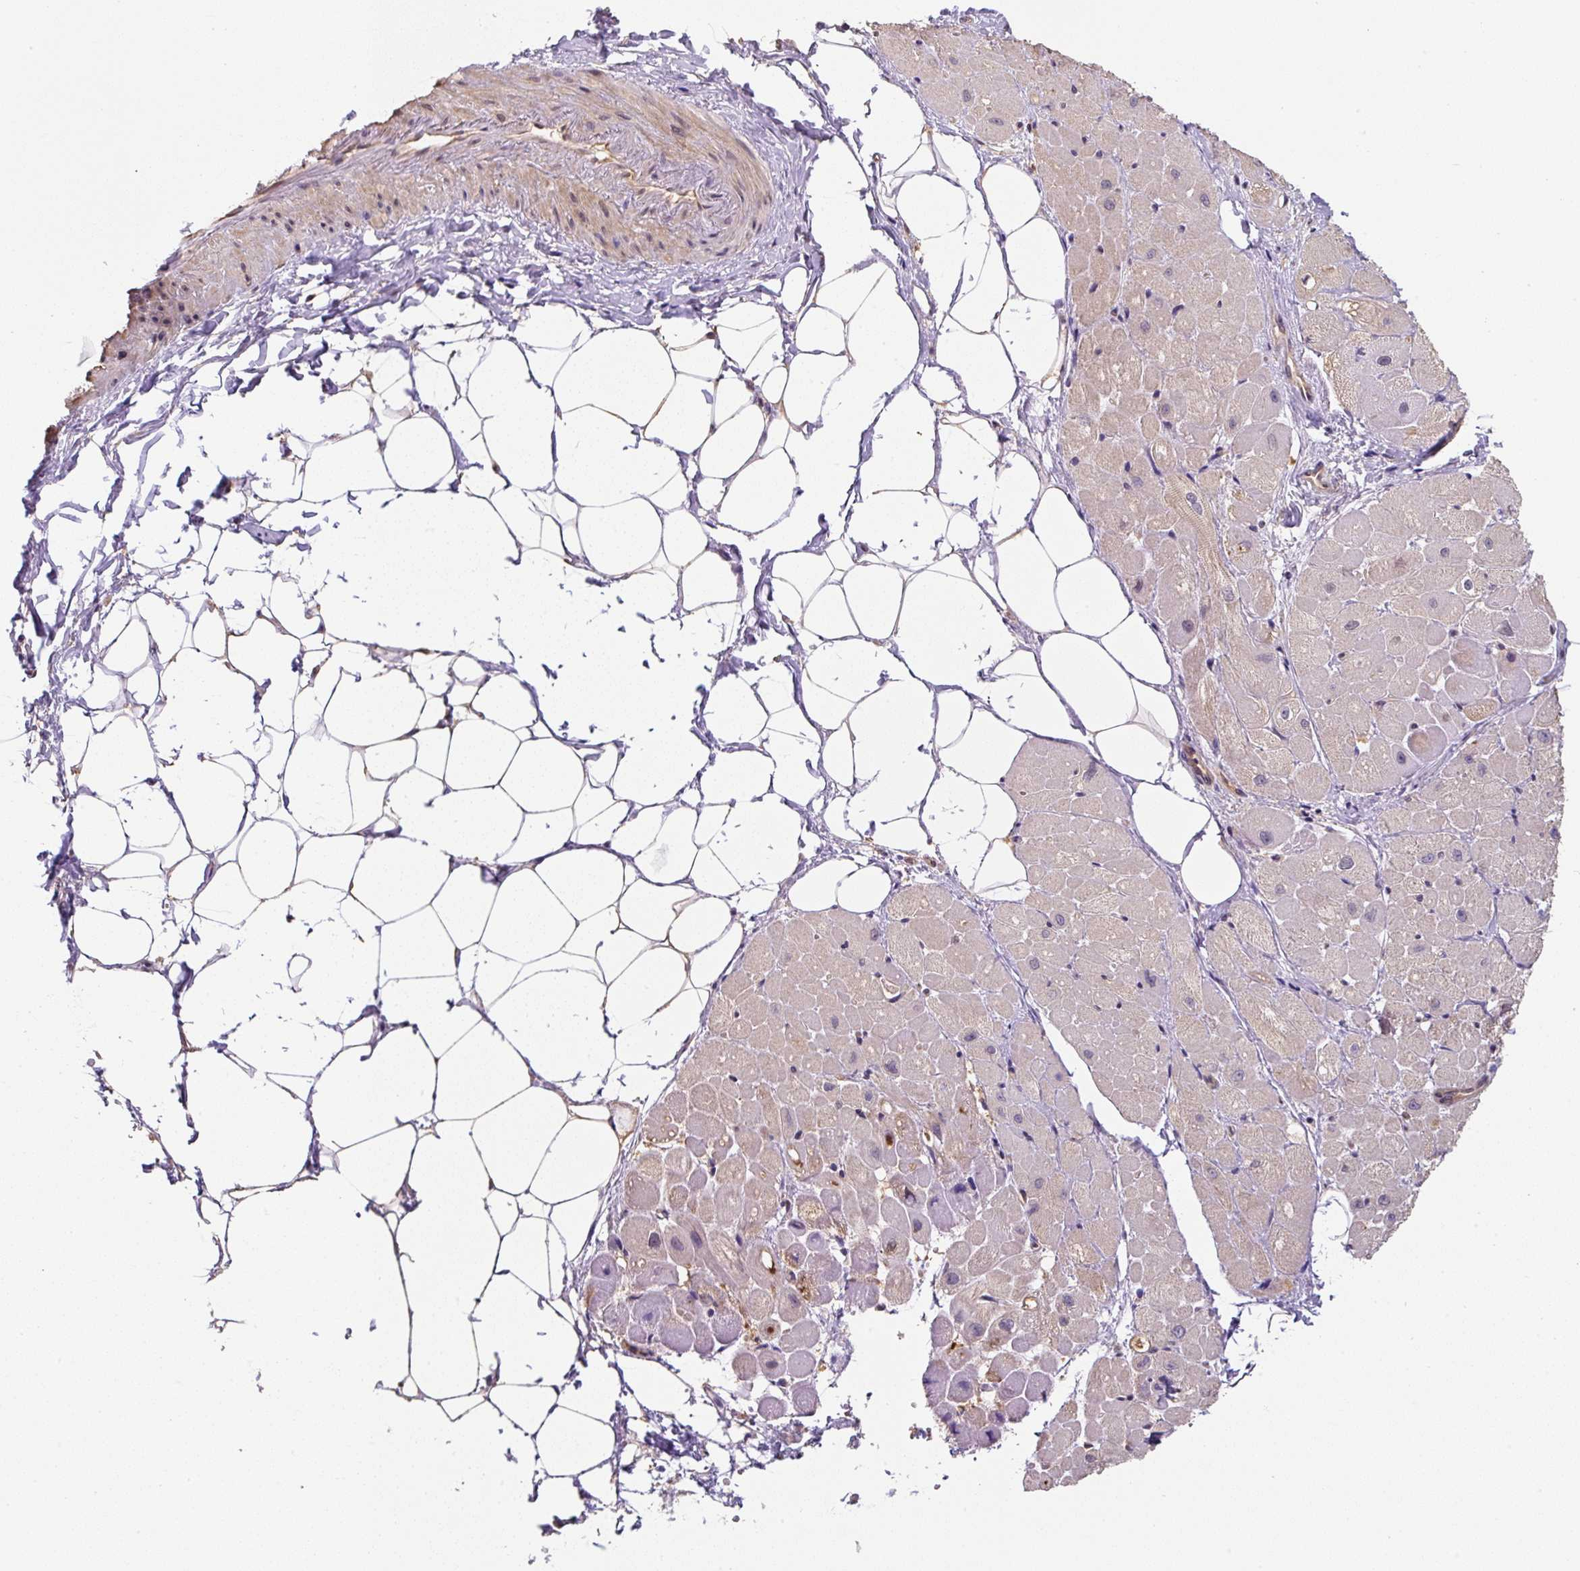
{"staining": {"intensity": "weak", "quantity": "25%-75%", "location": "cytoplasmic/membranous"}, "tissue": "heart muscle", "cell_type": "Cardiomyocytes", "image_type": "normal", "snomed": [{"axis": "morphology", "description": "Normal tissue, NOS"}, {"axis": "topography", "description": "Heart"}], "caption": "Unremarkable heart muscle was stained to show a protein in brown. There is low levels of weak cytoplasmic/membranous expression in about 25%-75% of cardiomyocytes.", "gene": "ST13", "patient": {"sex": "male", "age": 62}}